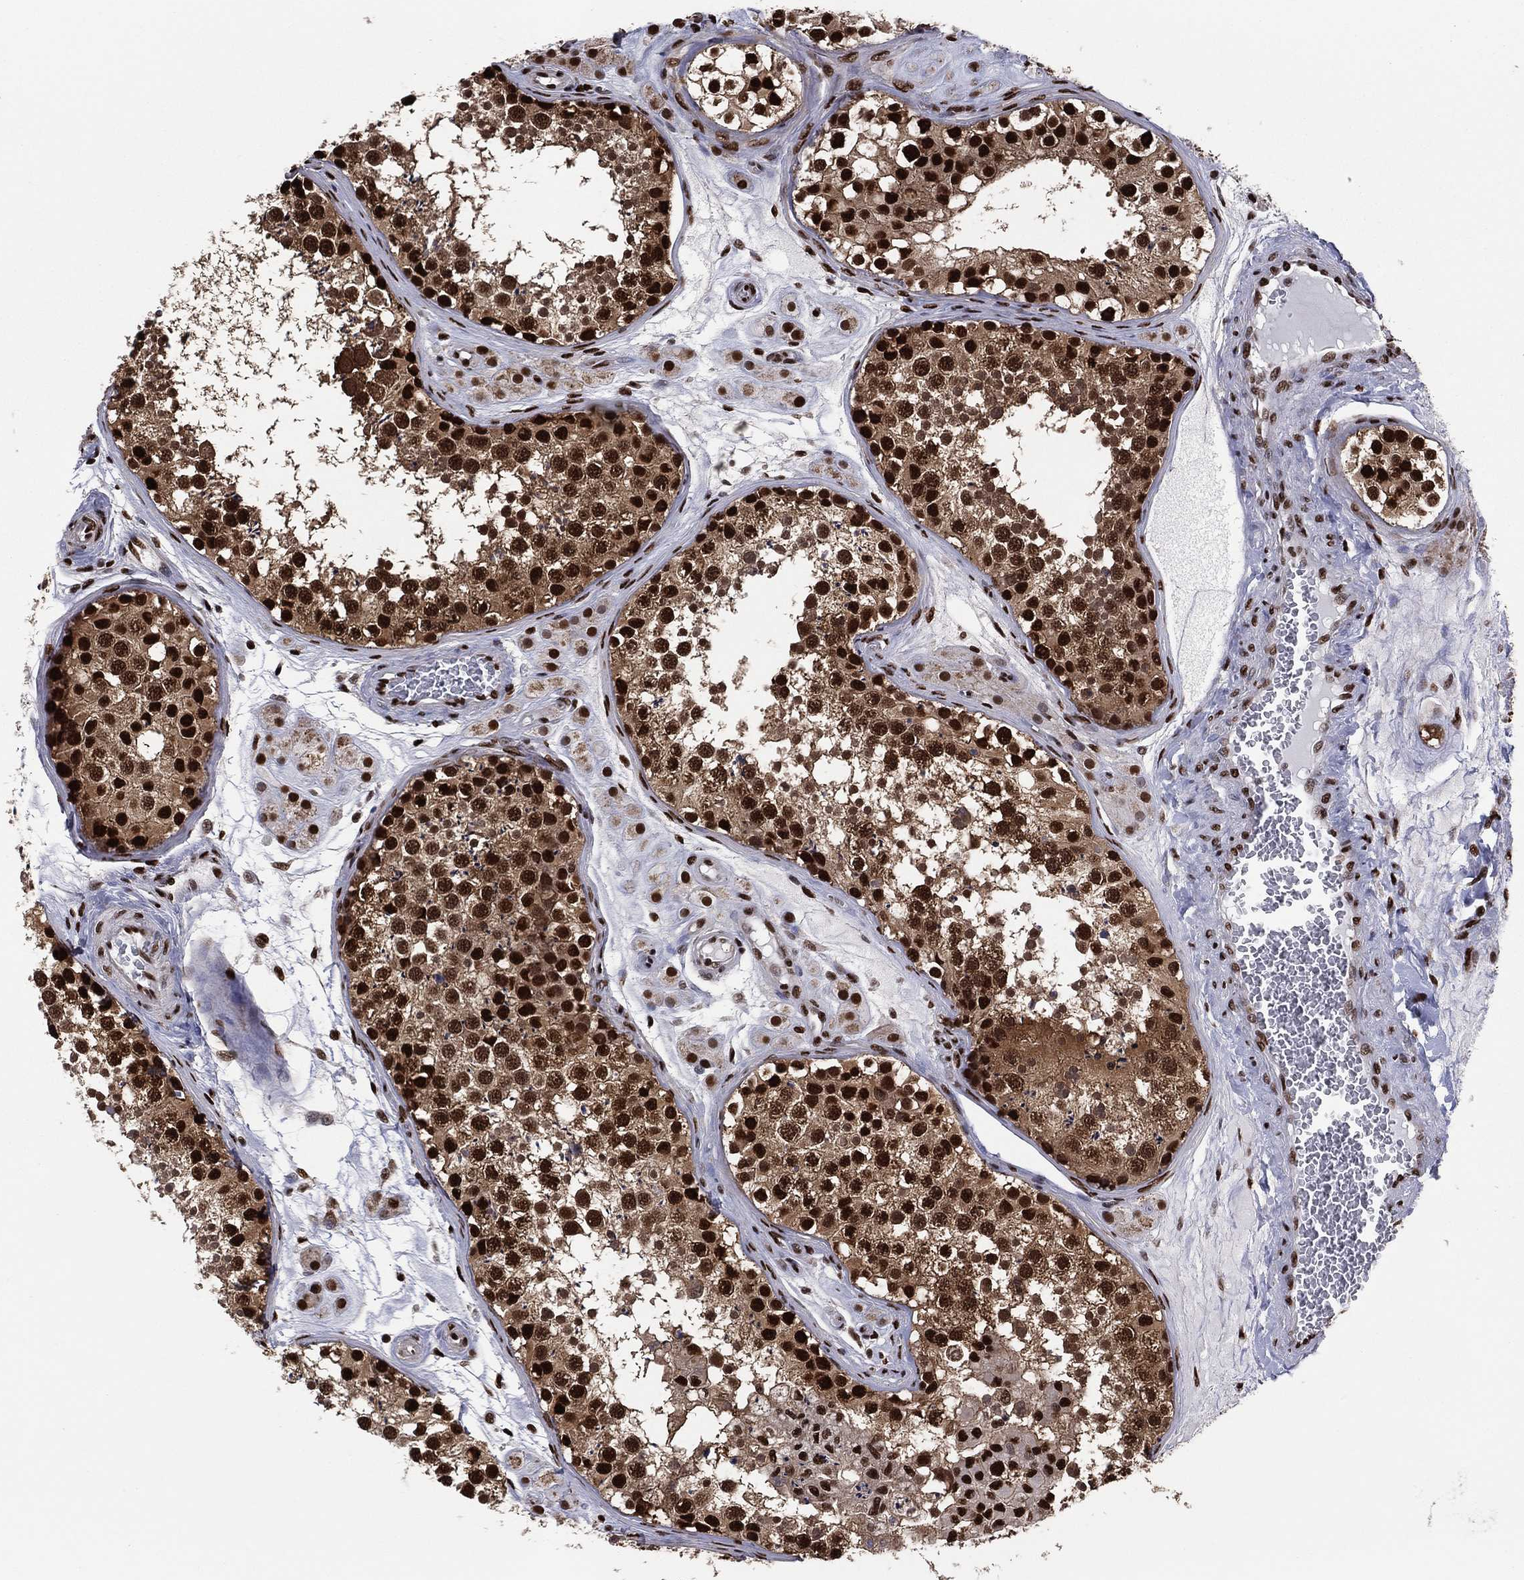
{"staining": {"intensity": "strong", "quantity": ">75%", "location": "nuclear"}, "tissue": "testis", "cell_type": "Cells in seminiferous ducts", "image_type": "normal", "snomed": [{"axis": "morphology", "description": "Normal tissue, NOS"}, {"axis": "topography", "description": "Testis"}], "caption": "Brown immunohistochemical staining in normal testis exhibits strong nuclear expression in about >75% of cells in seminiferous ducts.", "gene": "TP53BP1", "patient": {"sex": "male", "age": 31}}